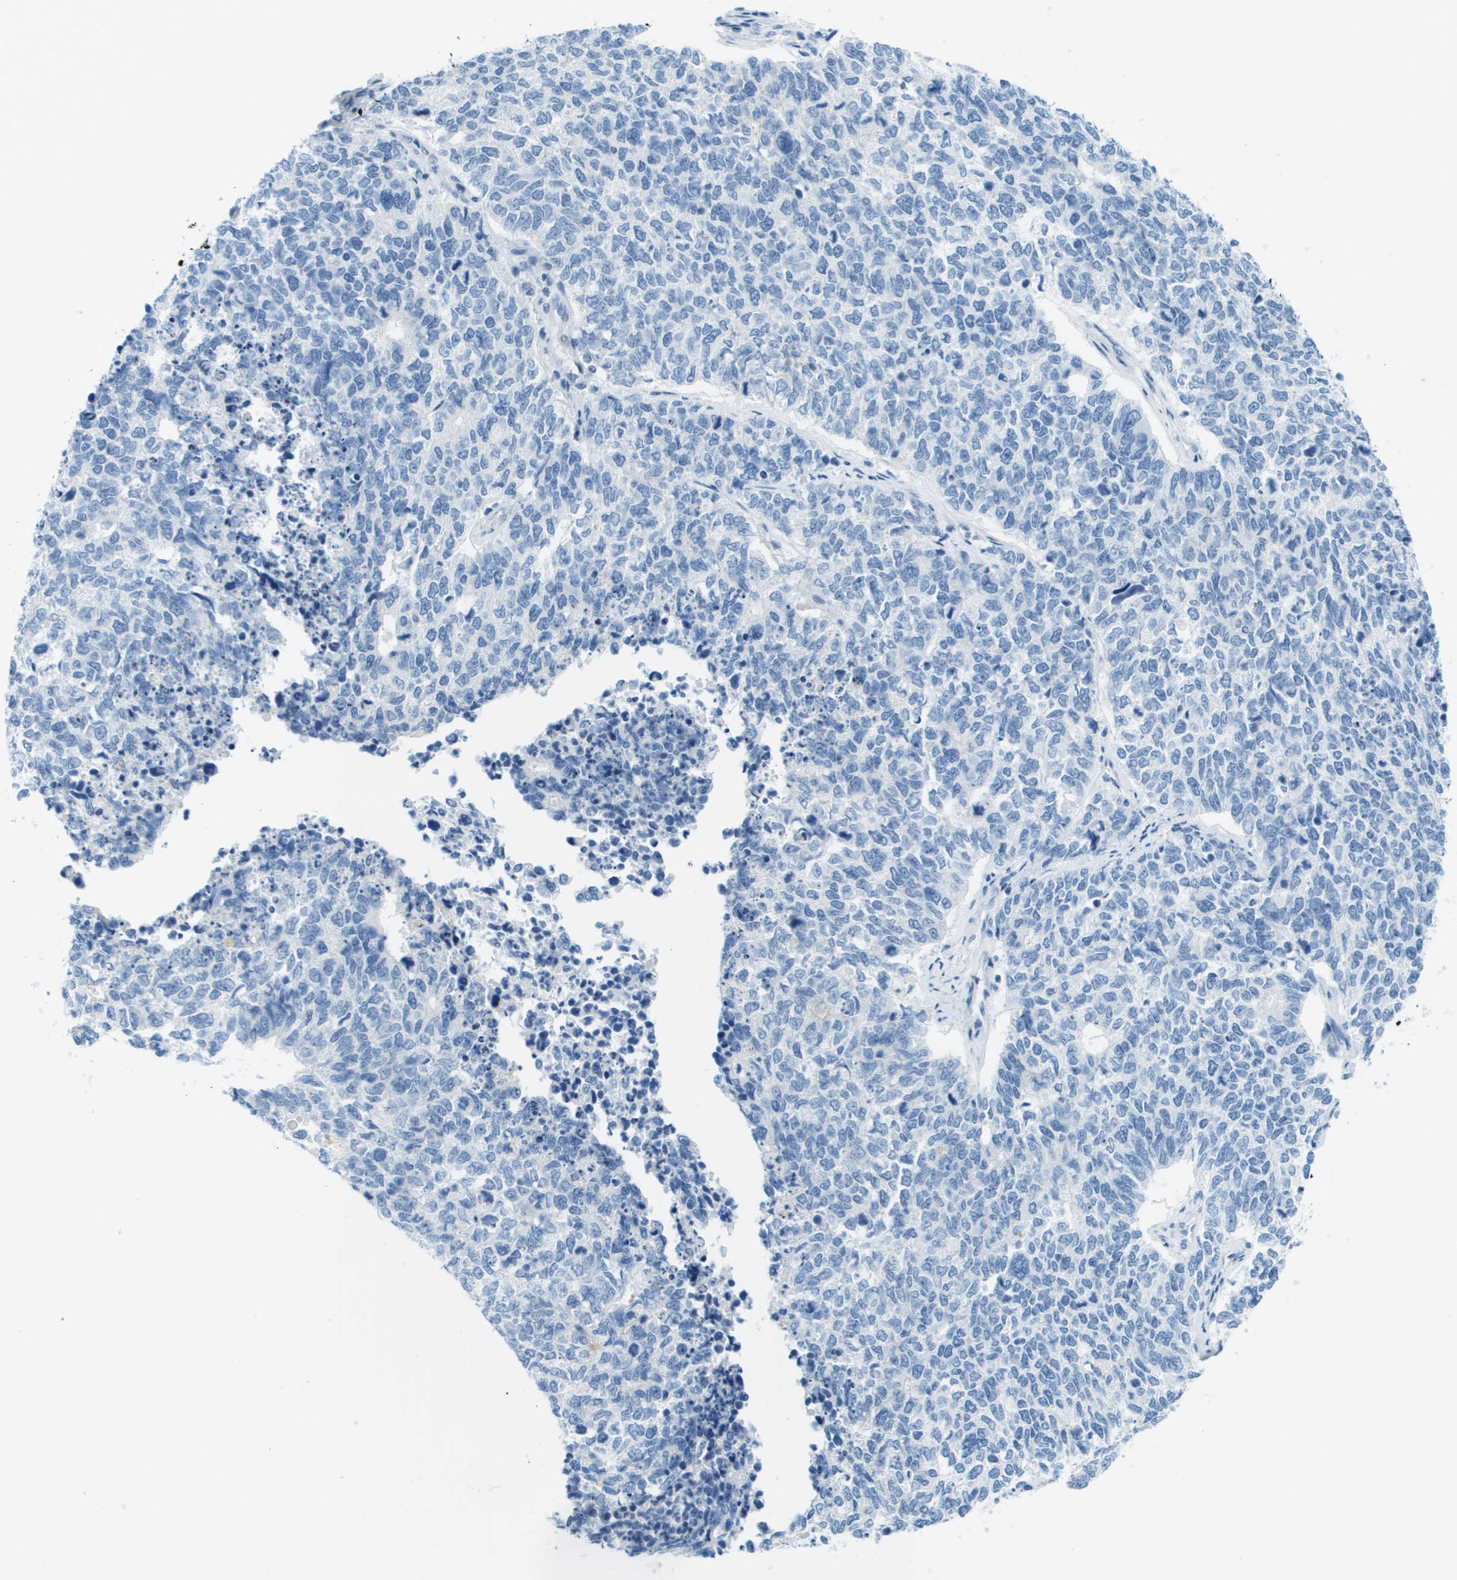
{"staining": {"intensity": "negative", "quantity": "none", "location": "none"}, "tissue": "cervical cancer", "cell_type": "Tumor cells", "image_type": "cancer", "snomed": [{"axis": "morphology", "description": "Squamous cell carcinoma, NOS"}, {"axis": "topography", "description": "Cervix"}], "caption": "Squamous cell carcinoma (cervical) was stained to show a protein in brown. There is no significant staining in tumor cells.", "gene": "CDHR2", "patient": {"sex": "female", "age": 63}}